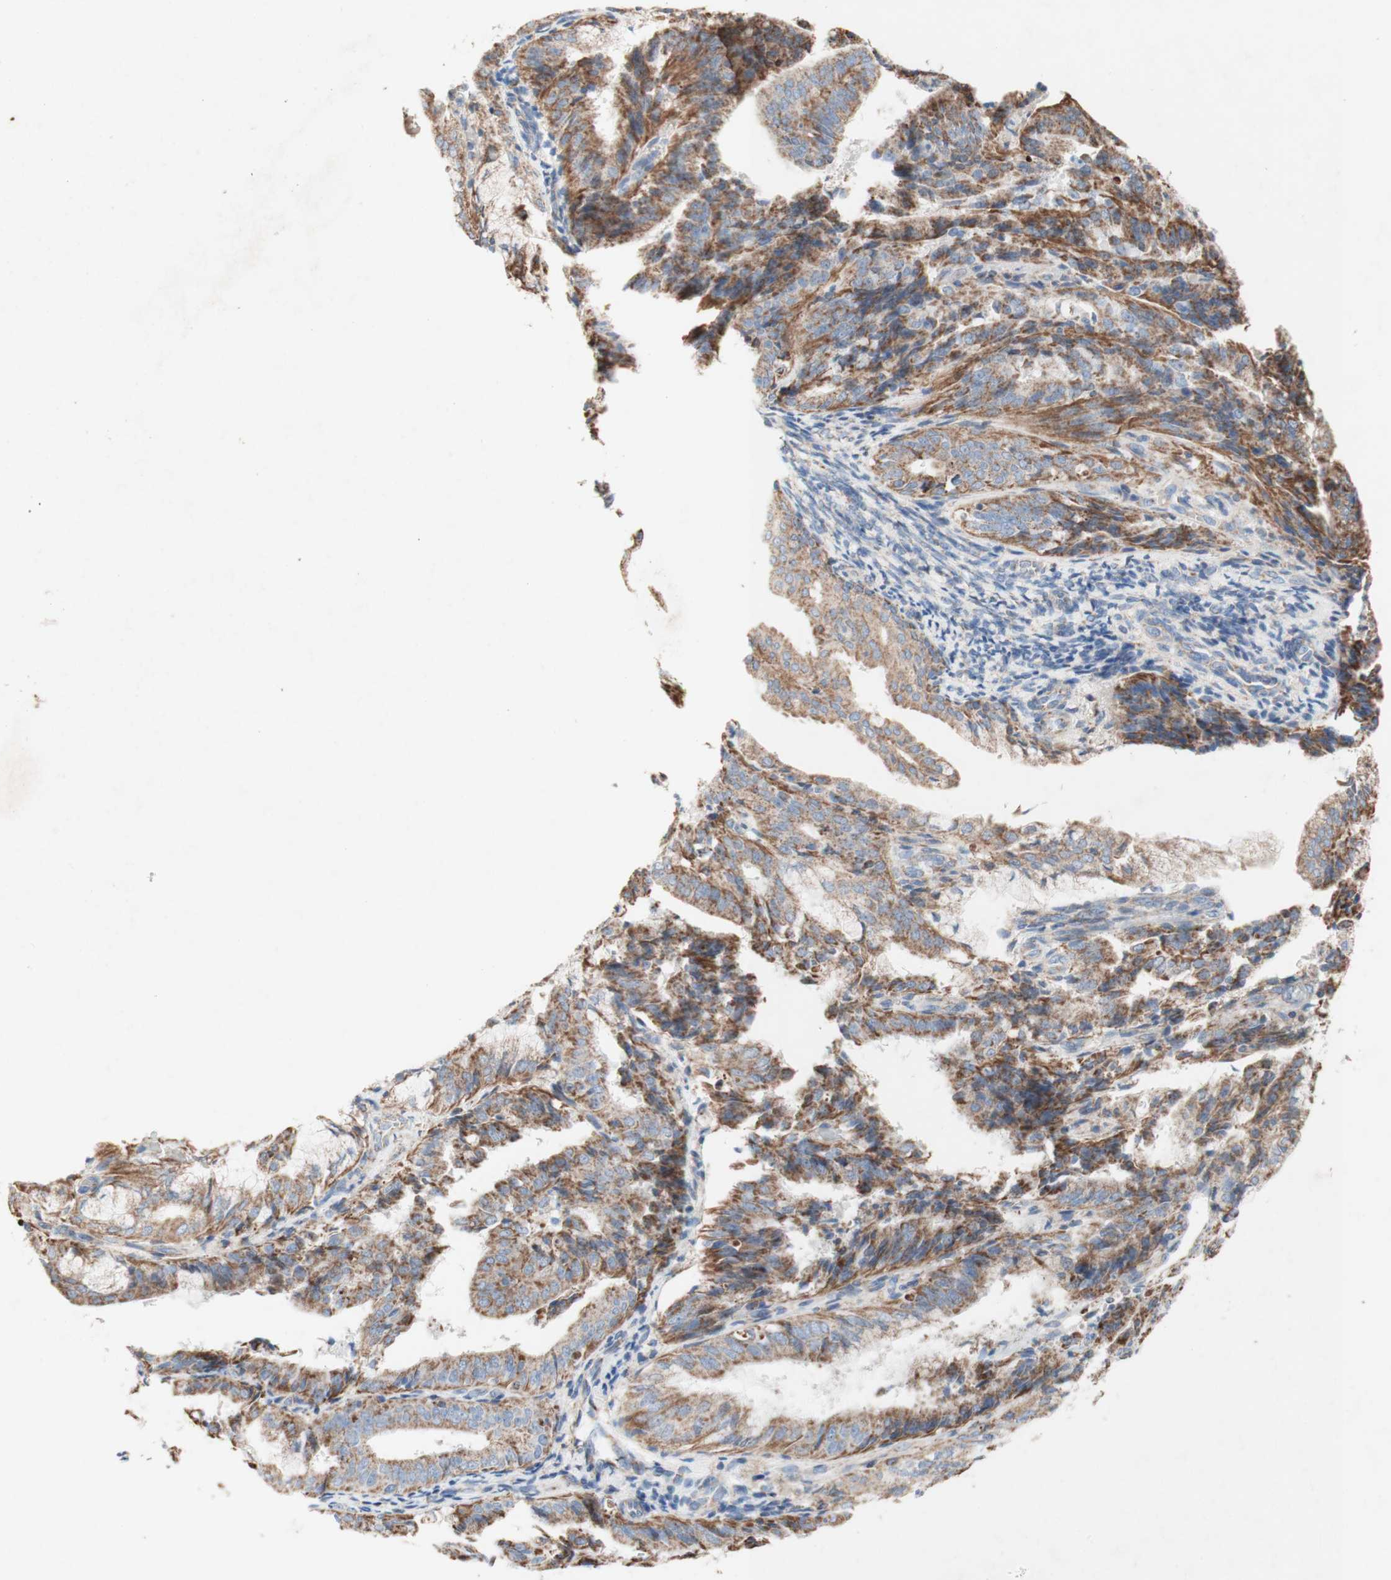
{"staining": {"intensity": "moderate", "quantity": ">75%", "location": "cytoplasmic/membranous"}, "tissue": "endometrial cancer", "cell_type": "Tumor cells", "image_type": "cancer", "snomed": [{"axis": "morphology", "description": "Adenocarcinoma, NOS"}, {"axis": "topography", "description": "Endometrium"}], "caption": "IHC of endometrial cancer (adenocarcinoma) reveals medium levels of moderate cytoplasmic/membranous expression in approximately >75% of tumor cells.", "gene": "SDHB", "patient": {"sex": "female", "age": 63}}